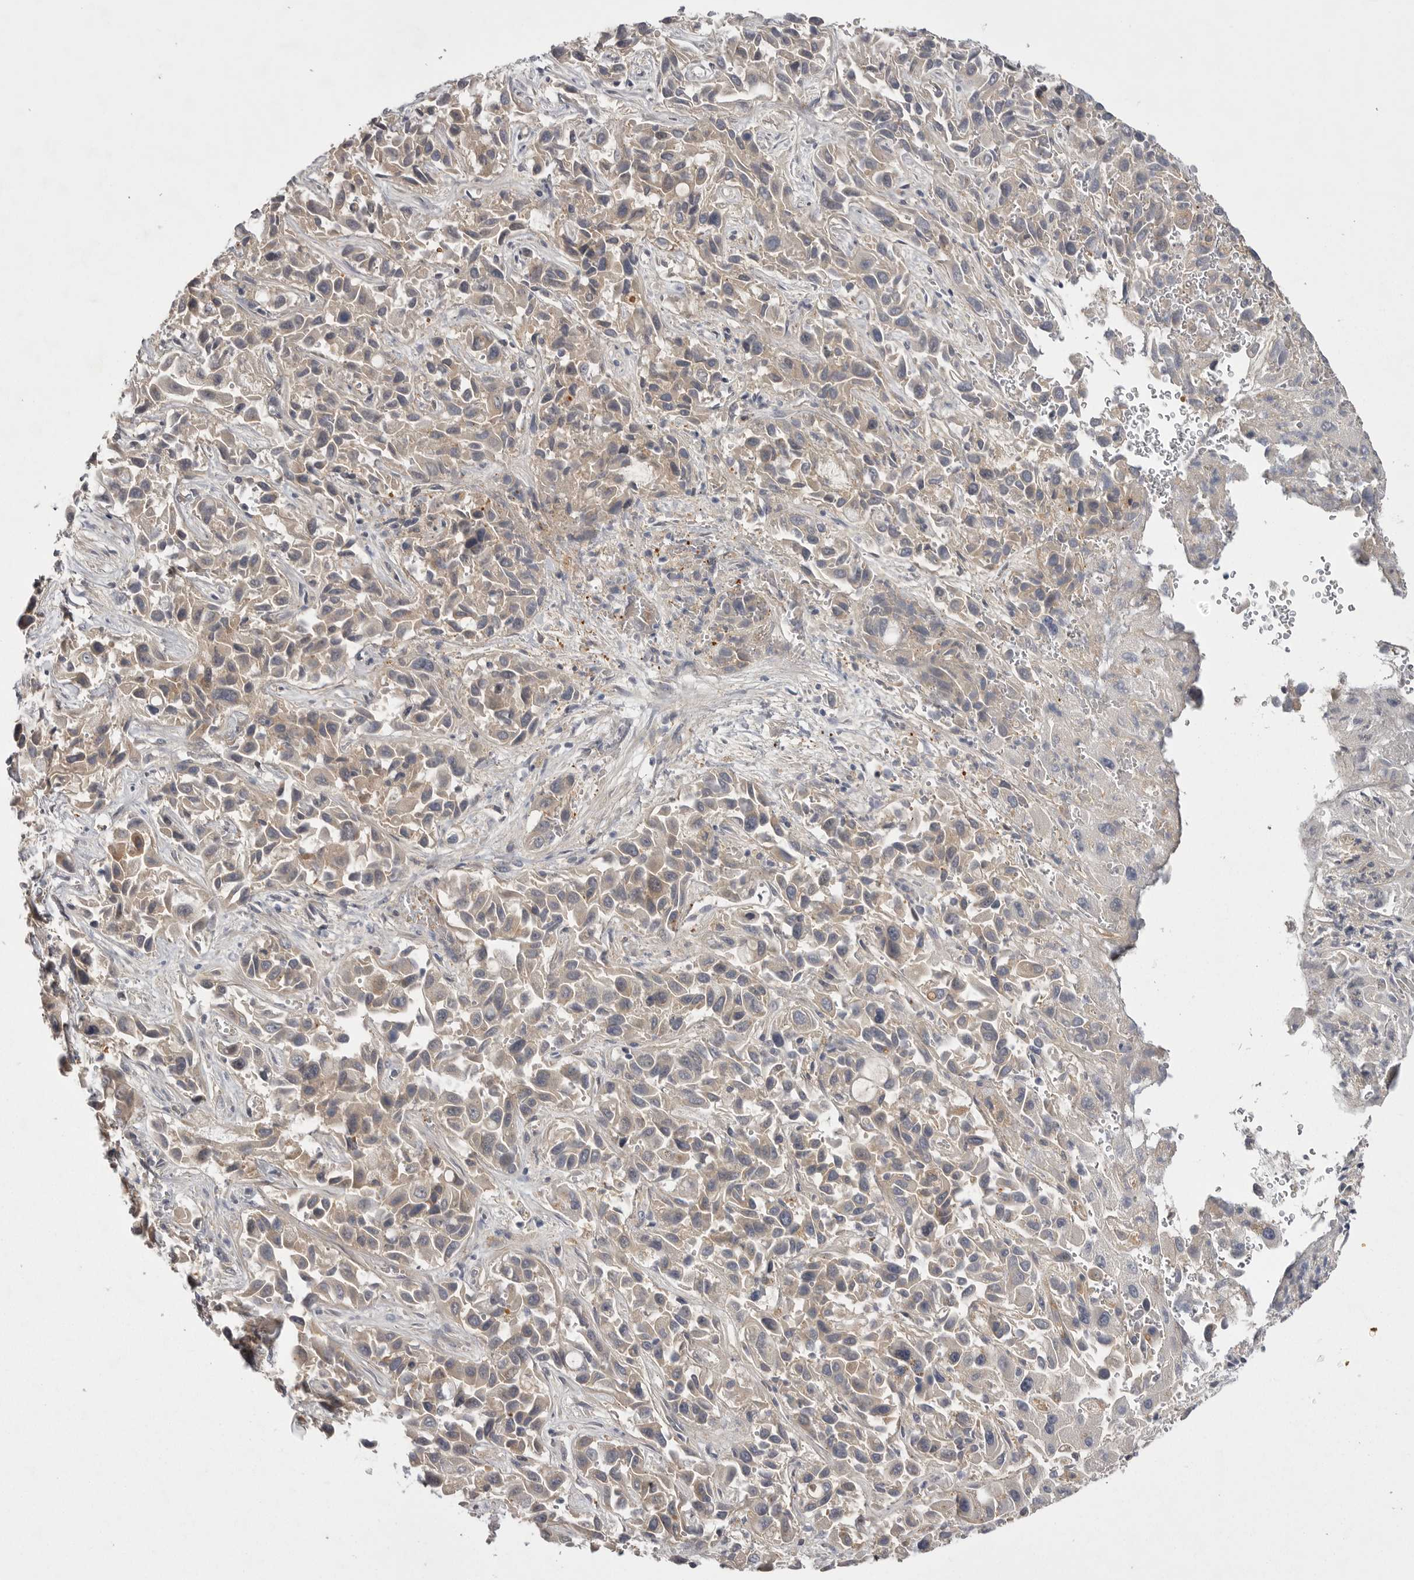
{"staining": {"intensity": "weak", "quantity": "25%-75%", "location": "cytoplasmic/membranous"}, "tissue": "liver cancer", "cell_type": "Tumor cells", "image_type": "cancer", "snomed": [{"axis": "morphology", "description": "Cholangiocarcinoma"}, {"axis": "topography", "description": "Liver"}], "caption": "Immunohistochemical staining of liver cancer shows low levels of weak cytoplasmic/membranous expression in approximately 25%-75% of tumor cells.", "gene": "OSBPL9", "patient": {"sex": "female", "age": 52}}